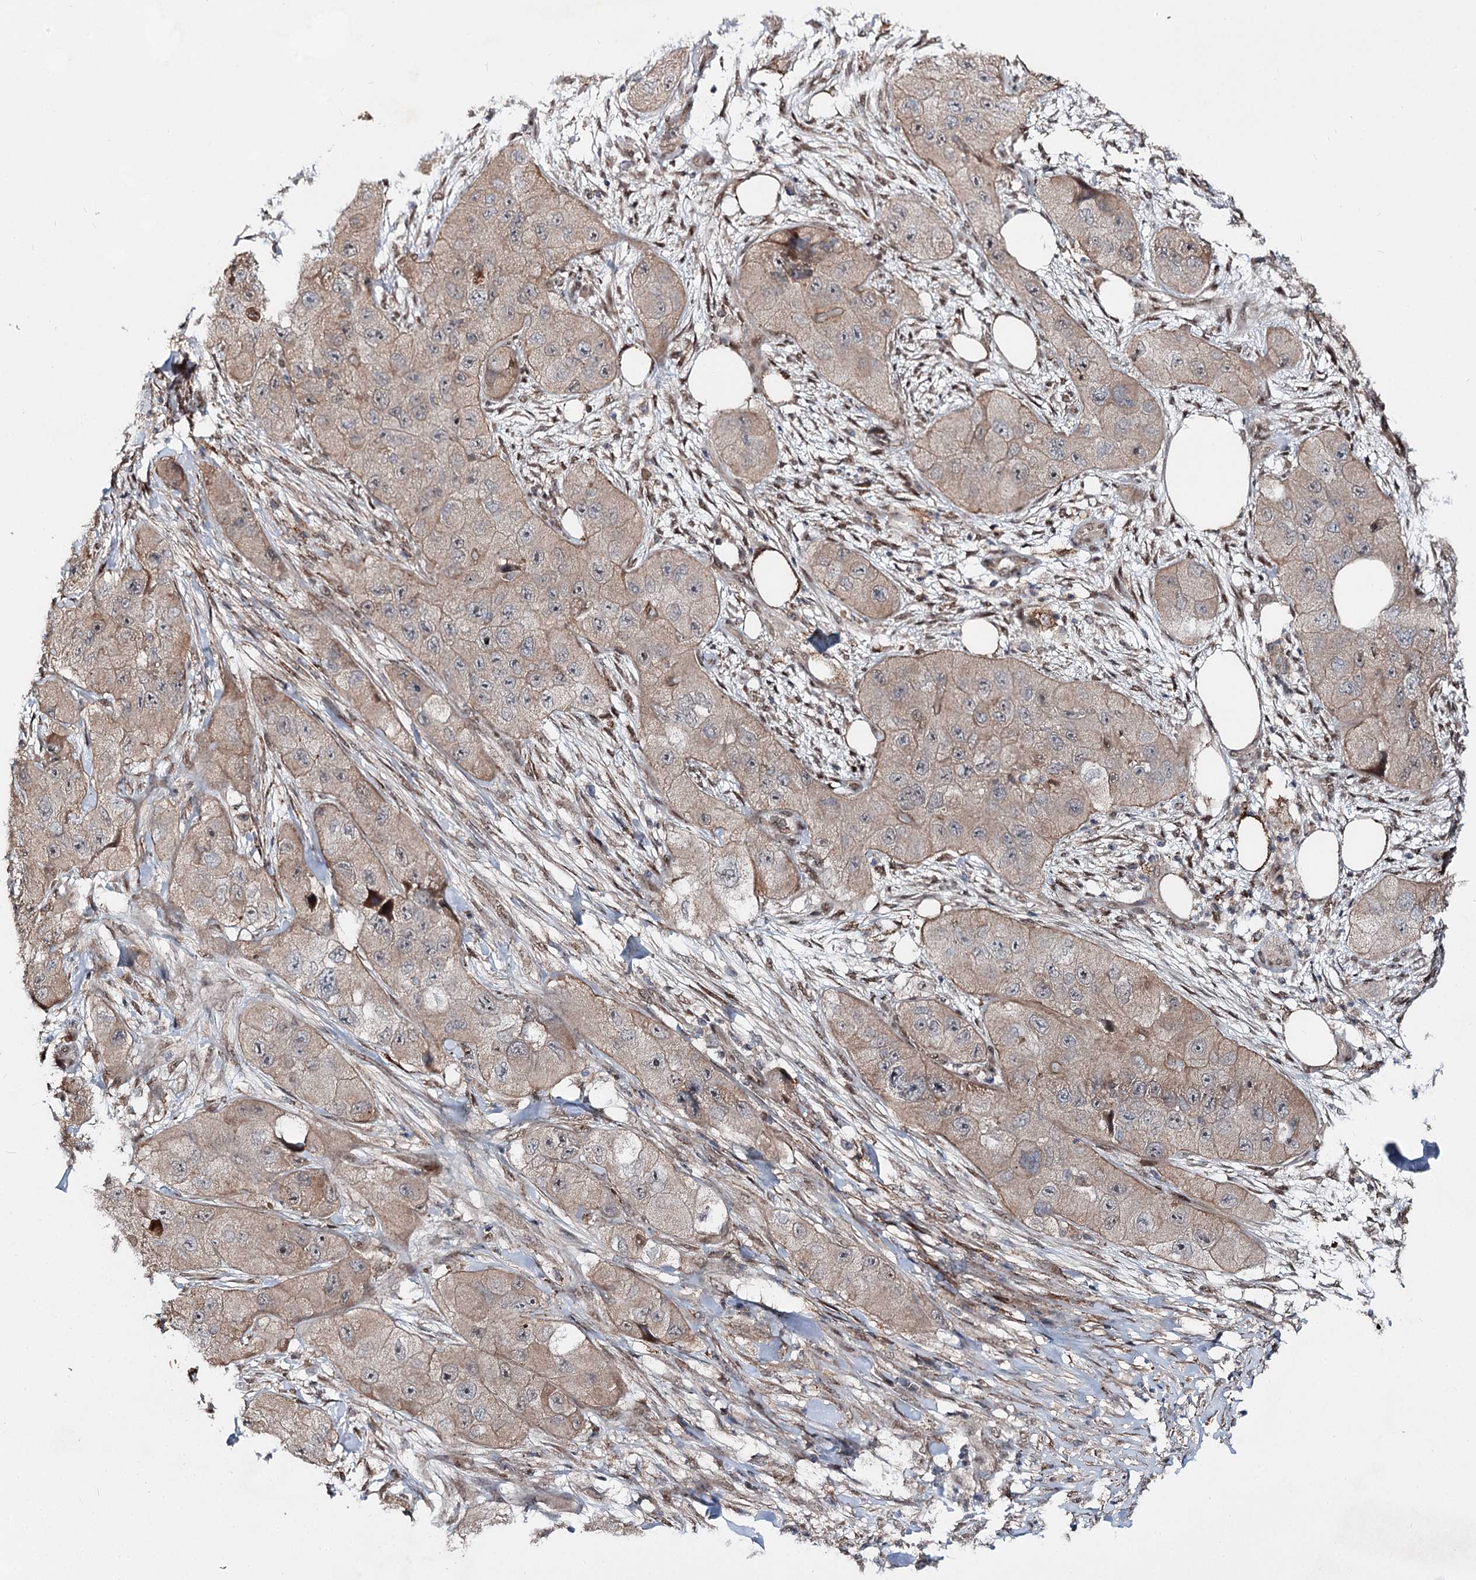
{"staining": {"intensity": "moderate", "quantity": ">75%", "location": "cytoplasmic/membranous"}, "tissue": "skin cancer", "cell_type": "Tumor cells", "image_type": "cancer", "snomed": [{"axis": "morphology", "description": "Squamous cell carcinoma, NOS"}, {"axis": "topography", "description": "Skin"}, {"axis": "topography", "description": "Subcutis"}], "caption": "Immunohistochemical staining of skin cancer reveals moderate cytoplasmic/membranous protein expression in approximately >75% of tumor cells.", "gene": "MSANTD2", "patient": {"sex": "male", "age": 73}}